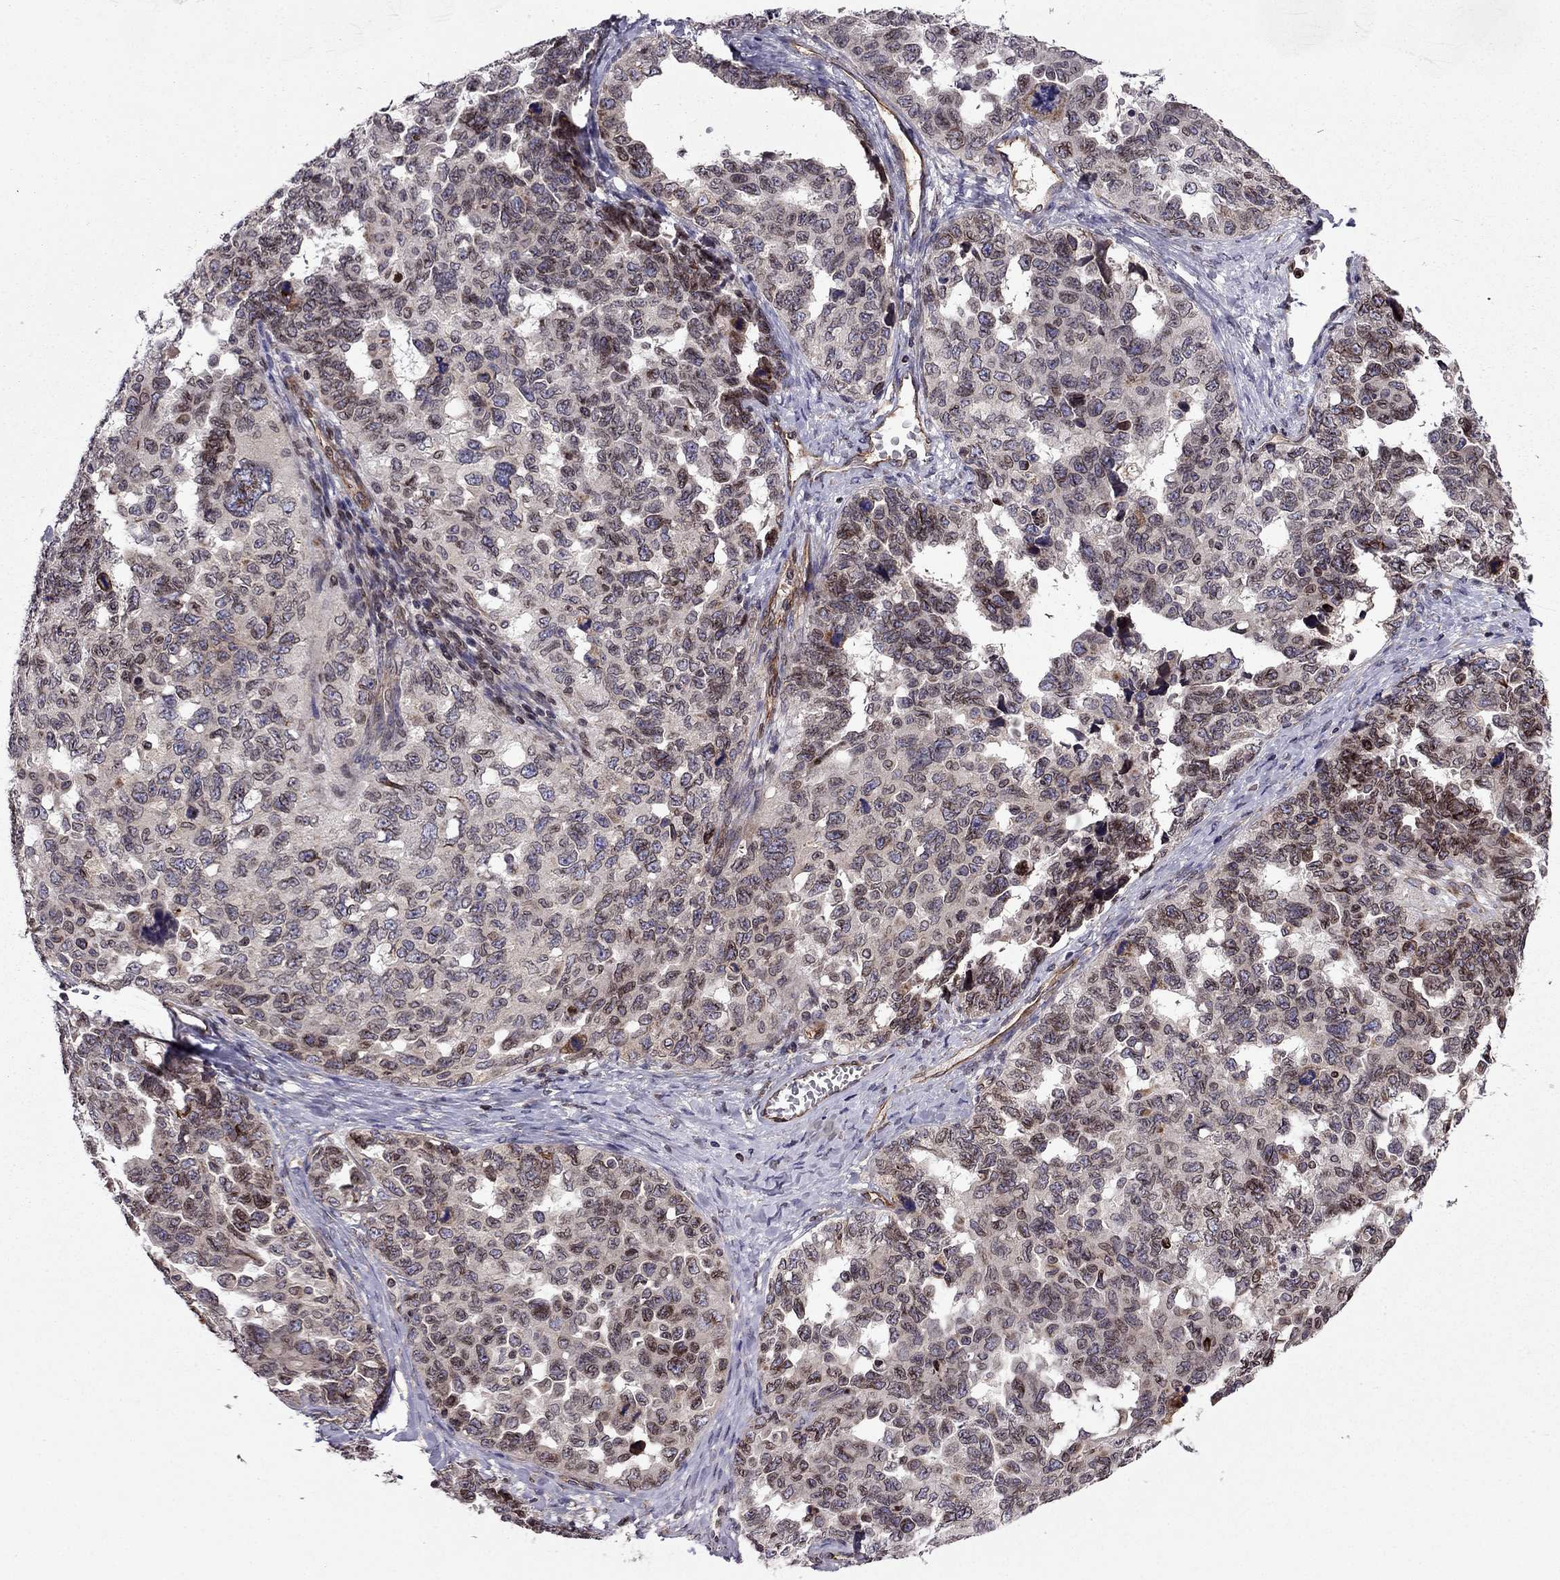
{"staining": {"intensity": "weak", "quantity": ">75%", "location": "cytoplasmic/membranous"}, "tissue": "ovarian cancer", "cell_type": "Tumor cells", "image_type": "cancer", "snomed": [{"axis": "morphology", "description": "Cystadenocarcinoma, serous, NOS"}, {"axis": "topography", "description": "Ovary"}], "caption": "Brown immunohistochemical staining in human ovarian serous cystadenocarcinoma demonstrates weak cytoplasmic/membranous staining in about >75% of tumor cells.", "gene": "CDC42BPA", "patient": {"sex": "female", "age": 69}}